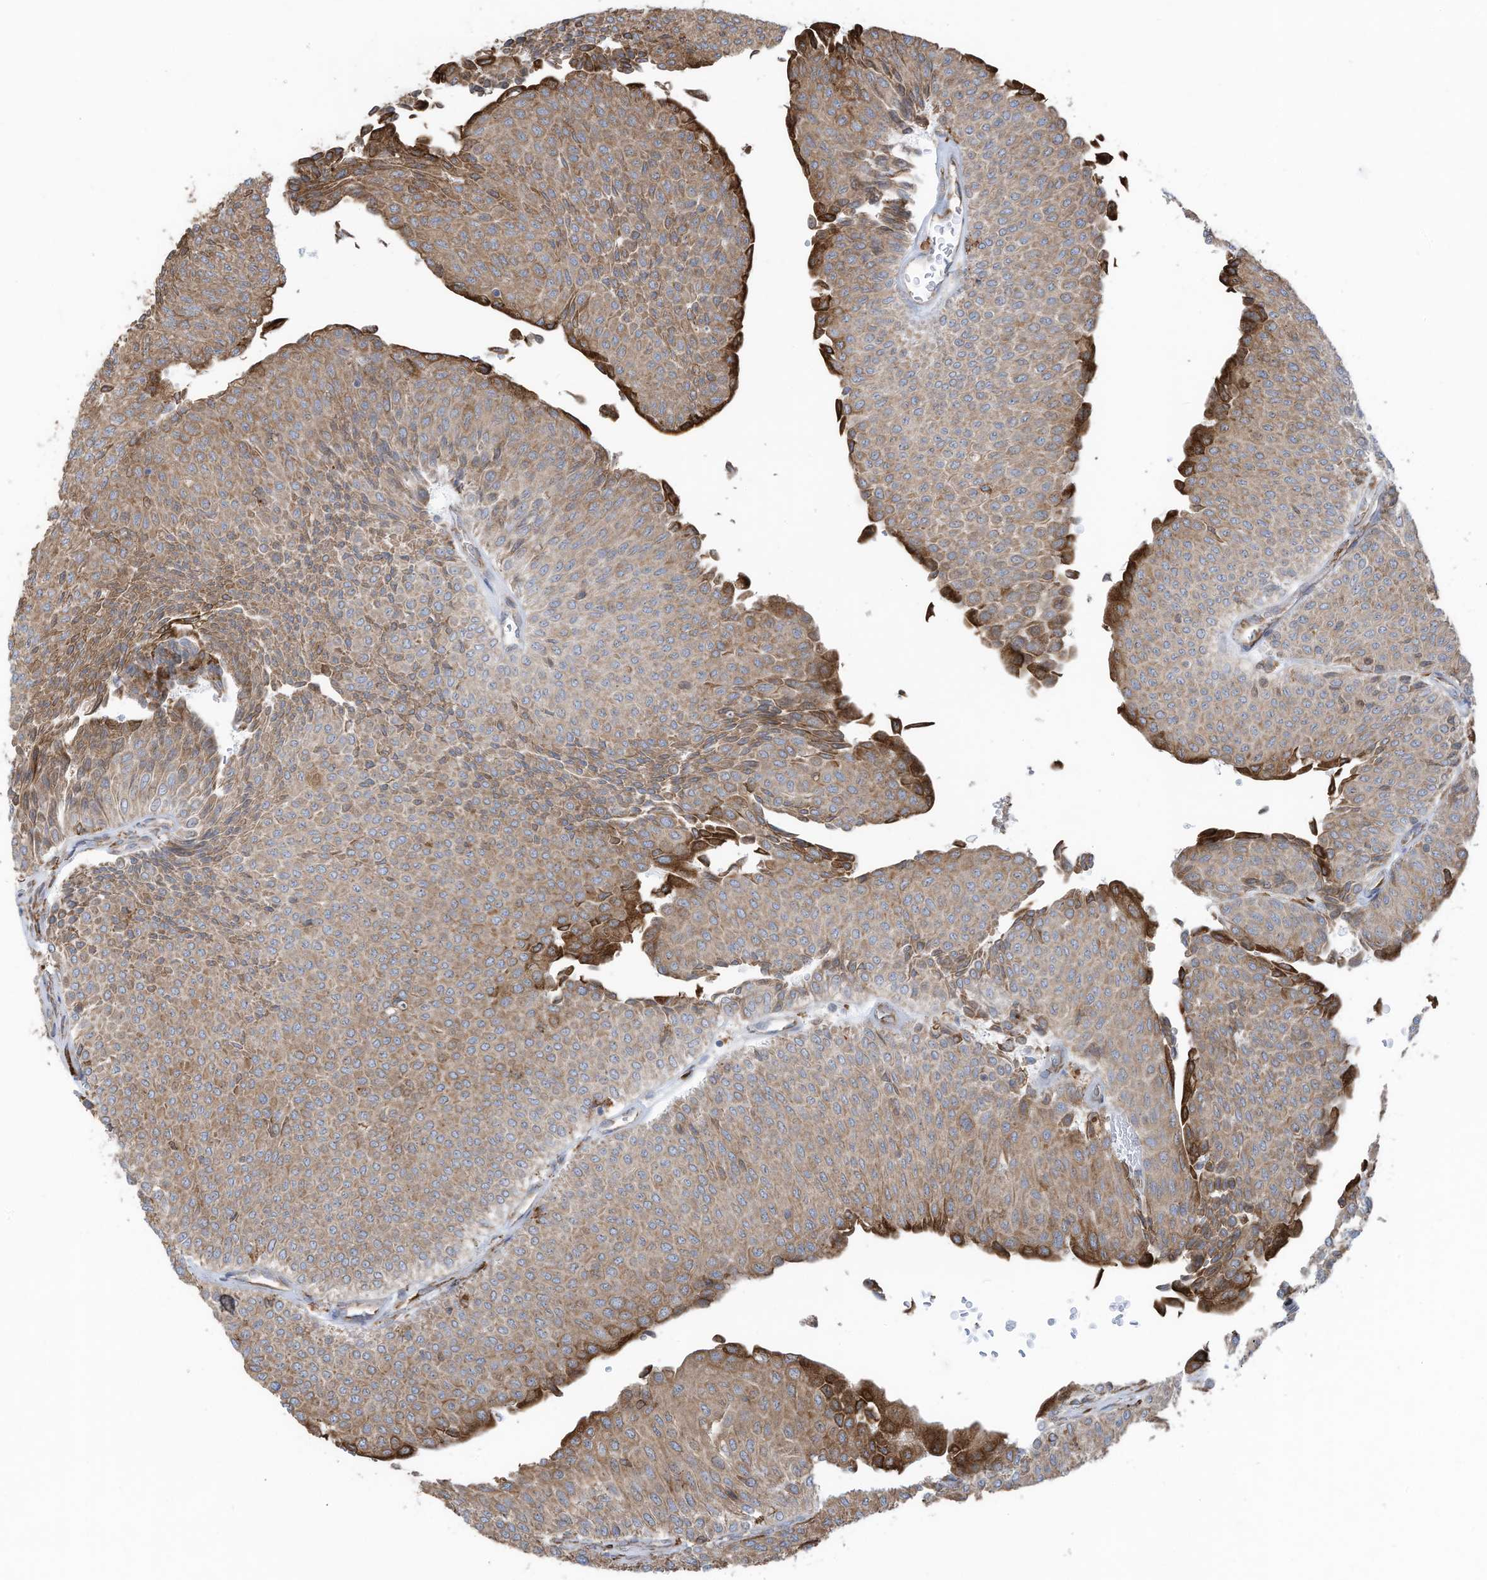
{"staining": {"intensity": "moderate", "quantity": ">75%", "location": "cytoplasmic/membranous"}, "tissue": "urothelial cancer", "cell_type": "Tumor cells", "image_type": "cancer", "snomed": [{"axis": "morphology", "description": "Urothelial carcinoma, Low grade"}, {"axis": "topography", "description": "Urinary bladder"}], "caption": "The histopathology image shows immunohistochemical staining of urothelial cancer. There is moderate cytoplasmic/membranous staining is appreciated in approximately >75% of tumor cells.", "gene": "ZNF354C", "patient": {"sex": "male", "age": 78}}